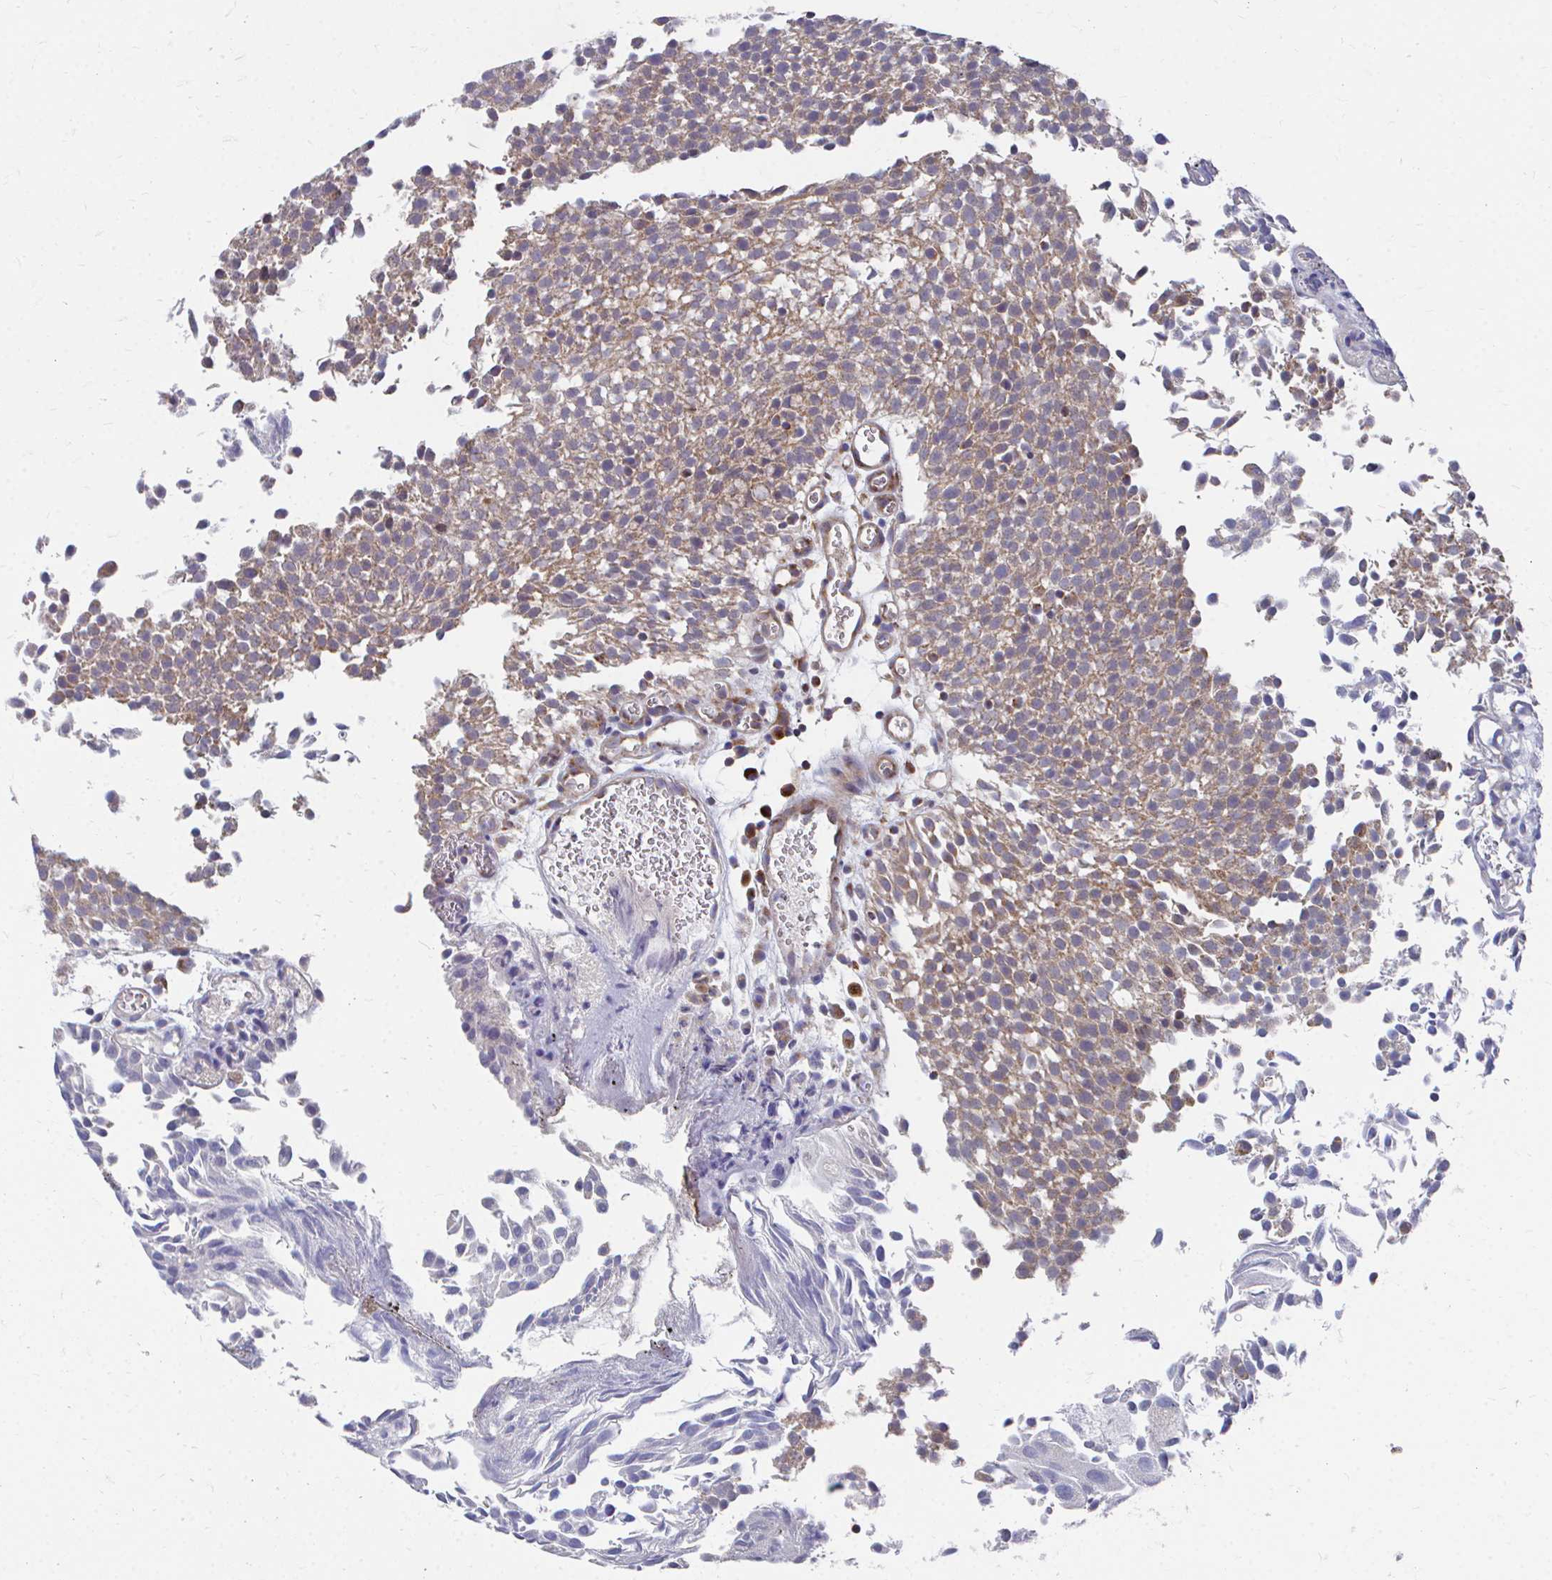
{"staining": {"intensity": "moderate", "quantity": "25%-75%", "location": "cytoplasmic/membranous"}, "tissue": "urothelial cancer", "cell_type": "Tumor cells", "image_type": "cancer", "snomed": [{"axis": "morphology", "description": "Urothelial carcinoma, Low grade"}, {"axis": "topography", "description": "Urinary bladder"}], "caption": "IHC image of human urothelial carcinoma (low-grade) stained for a protein (brown), which shows medium levels of moderate cytoplasmic/membranous staining in approximately 25%-75% of tumor cells.", "gene": "PEX3", "patient": {"sex": "female", "age": 79}}